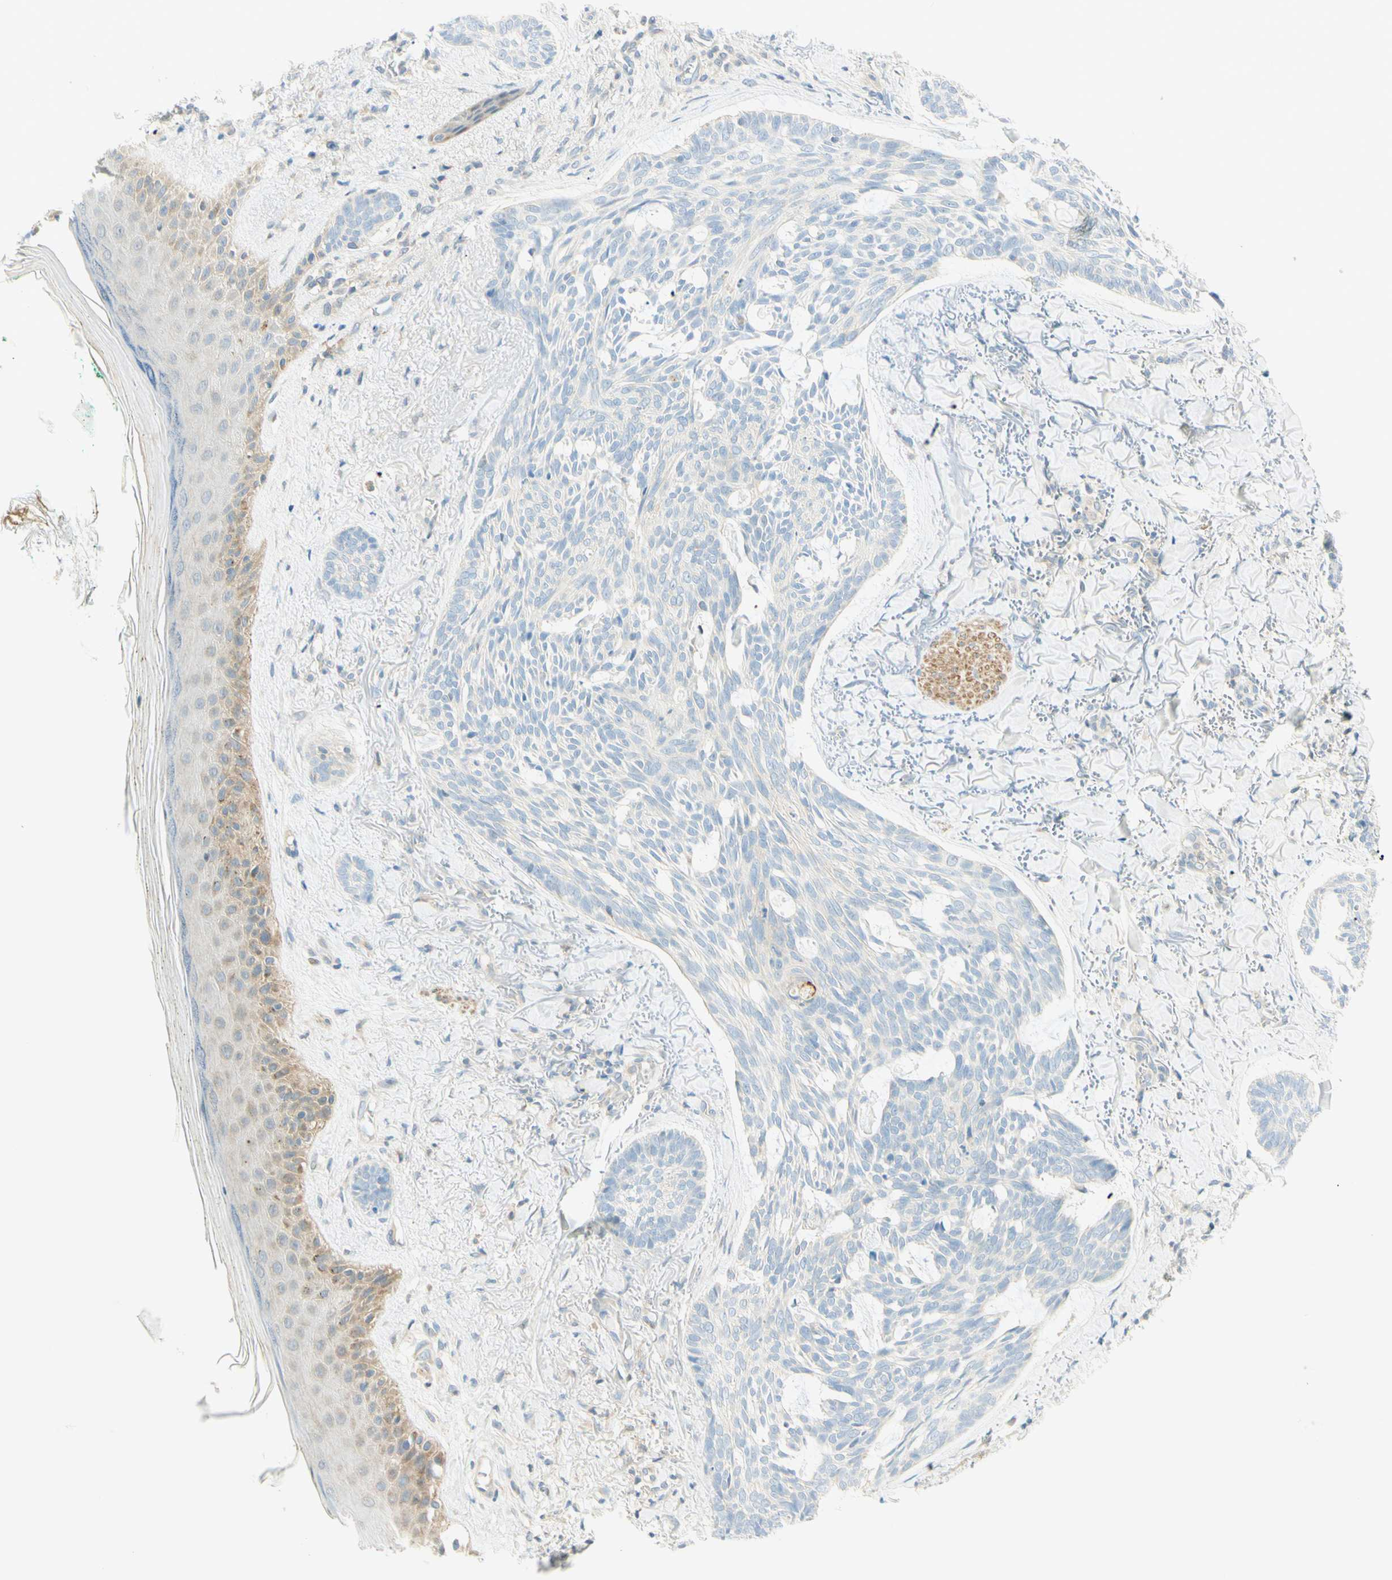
{"staining": {"intensity": "negative", "quantity": "none", "location": "none"}, "tissue": "skin cancer", "cell_type": "Tumor cells", "image_type": "cancer", "snomed": [{"axis": "morphology", "description": "Basal cell carcinoma"}, {"axis": "topography", "description": "Skin"}], "caption": "IHC of skin cancer shows no positivity in tumor cells.", "gene": "PROM1", "patient": {"sex": "male", "age": 43}}